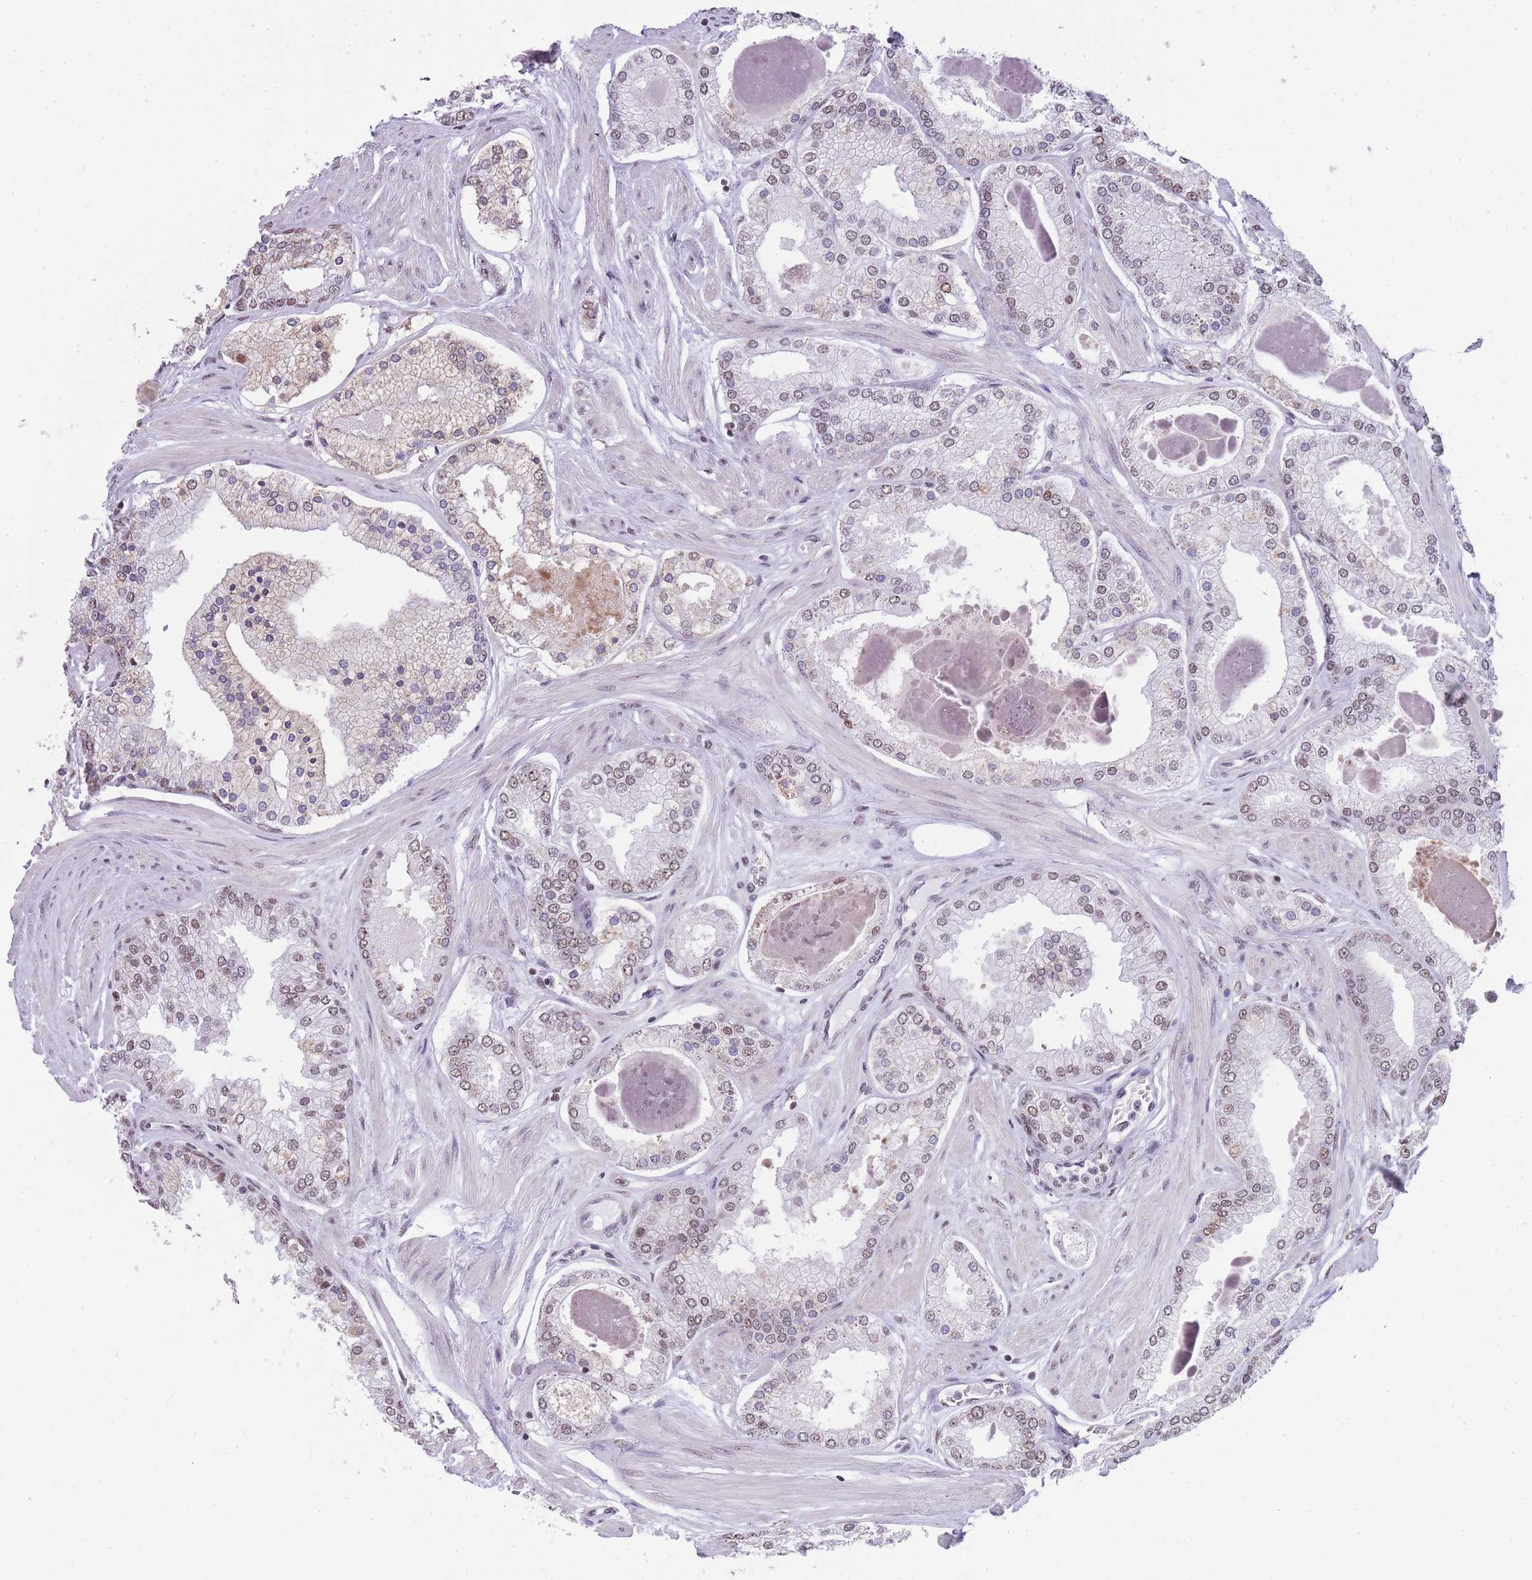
{"staining": {"intensity": "weak", "quantity": "25%-75%", "location": "nuclear"}, "tissue": "prostate cancer", "cell_type": "Tumor cells", "image_type": "cancer", "snomed": [{"axis": "morphology", "description": "Adenocarcinoma, Low grade"}, {"axis": "topography", "description": "Prostate"}], "caption": "Brown immunohistochemical staining in prostate cancer displays weak nuclear expression in about 25%-75% of tumor cells.", "gene": "EVC2", "patient": {"sex": "male", "age": 42}}